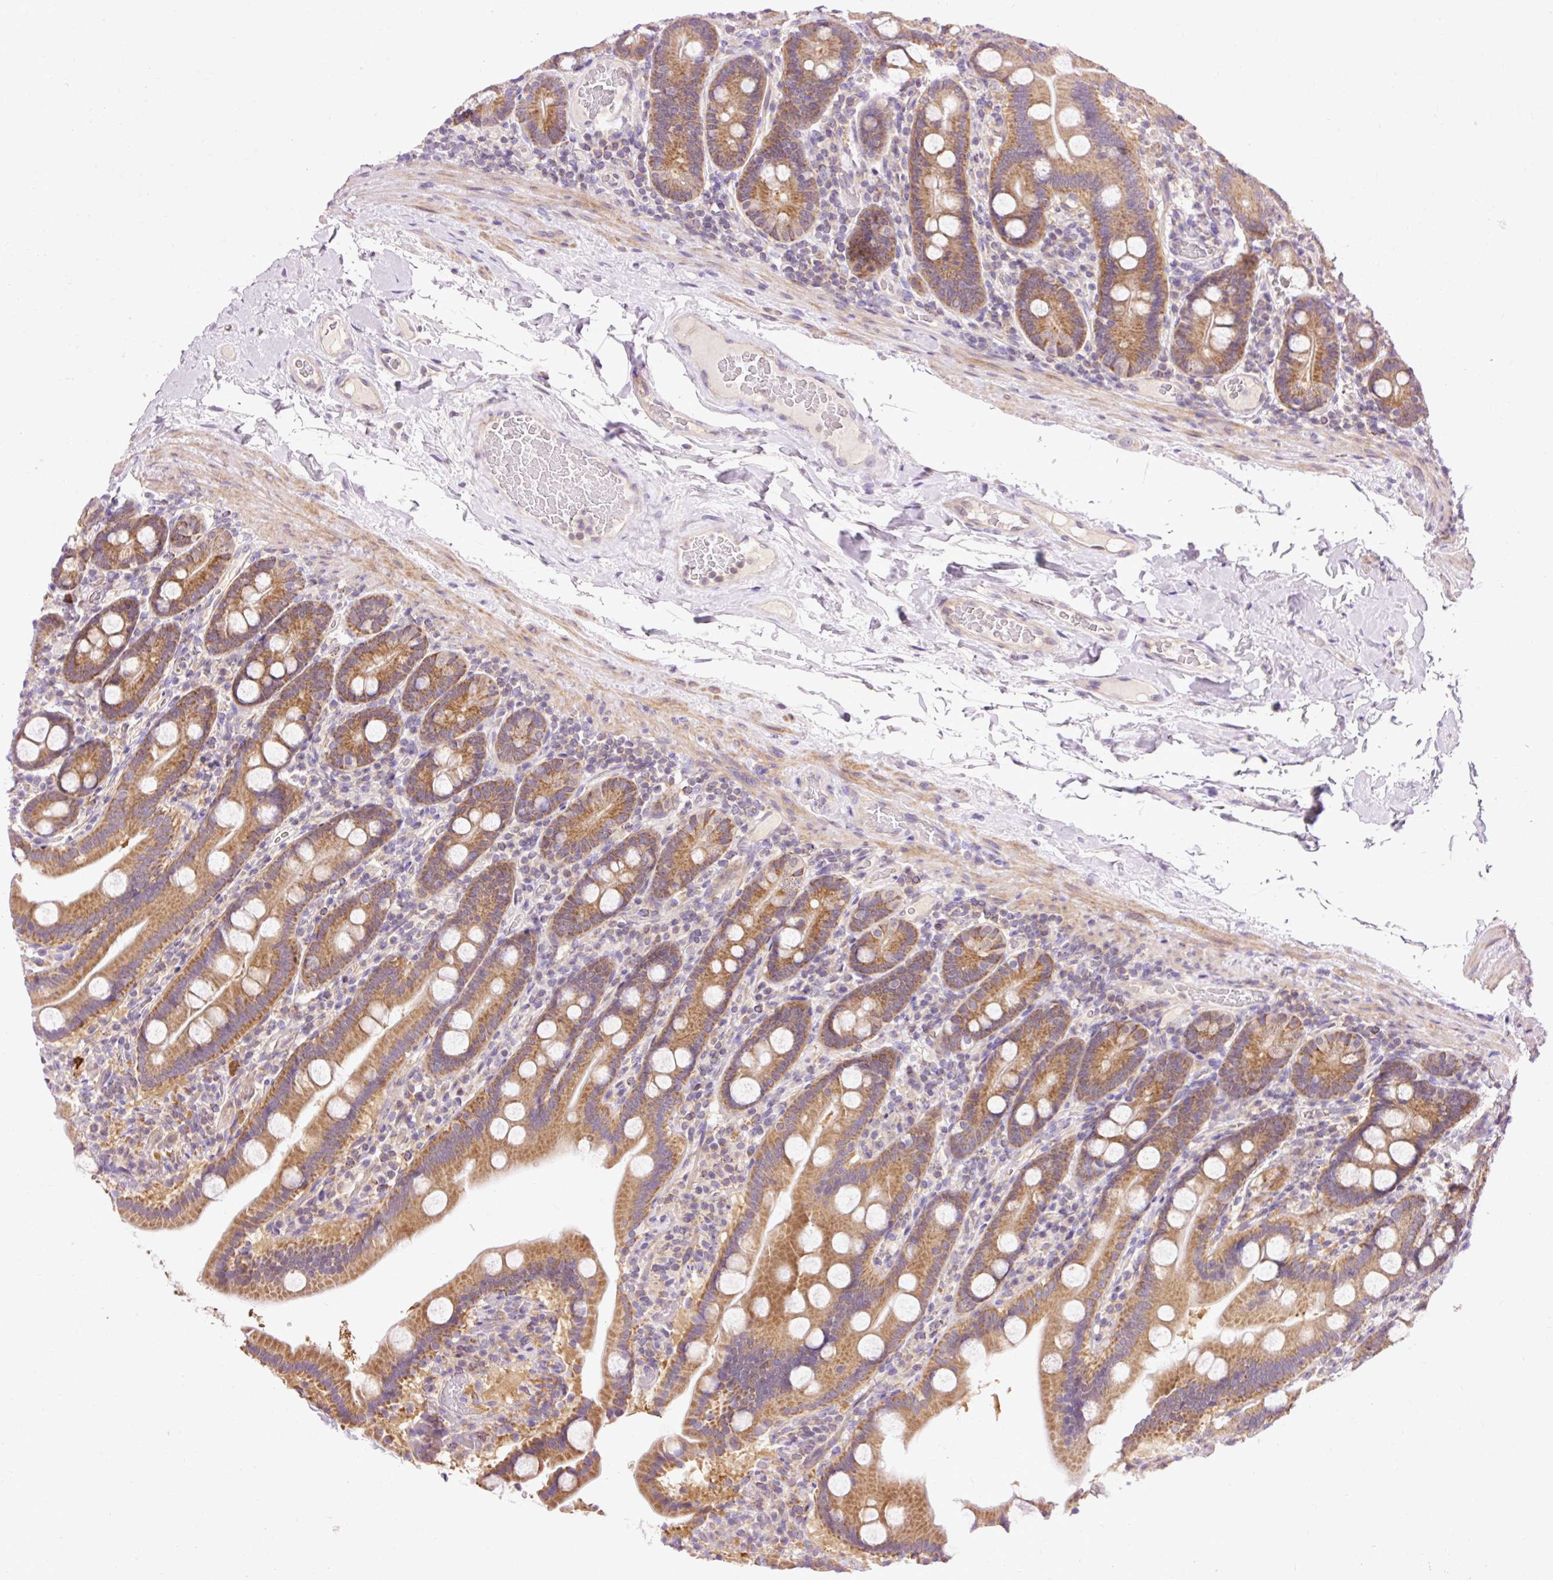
{"staining": {"intensity": "moderate", "quantity": ">75%", "location": "cytoplasmic/membranous"}, "tissue": "duodenum", "cell_type": "Glandular cells", "image_type": "normal", "snomed": [{"axis": "morphology", "description": "Normal tissue, NOS"}, {"axis": "topography", "description": "Duodenum"}], "caption": "Brown immunohistochemical staining in normal duodenum shows moderate cytoplasmic/membranous staining in approximately >75% of glandular cells.", "gene": "IMMT", "patient": {"sex": "male", "age": 55}}